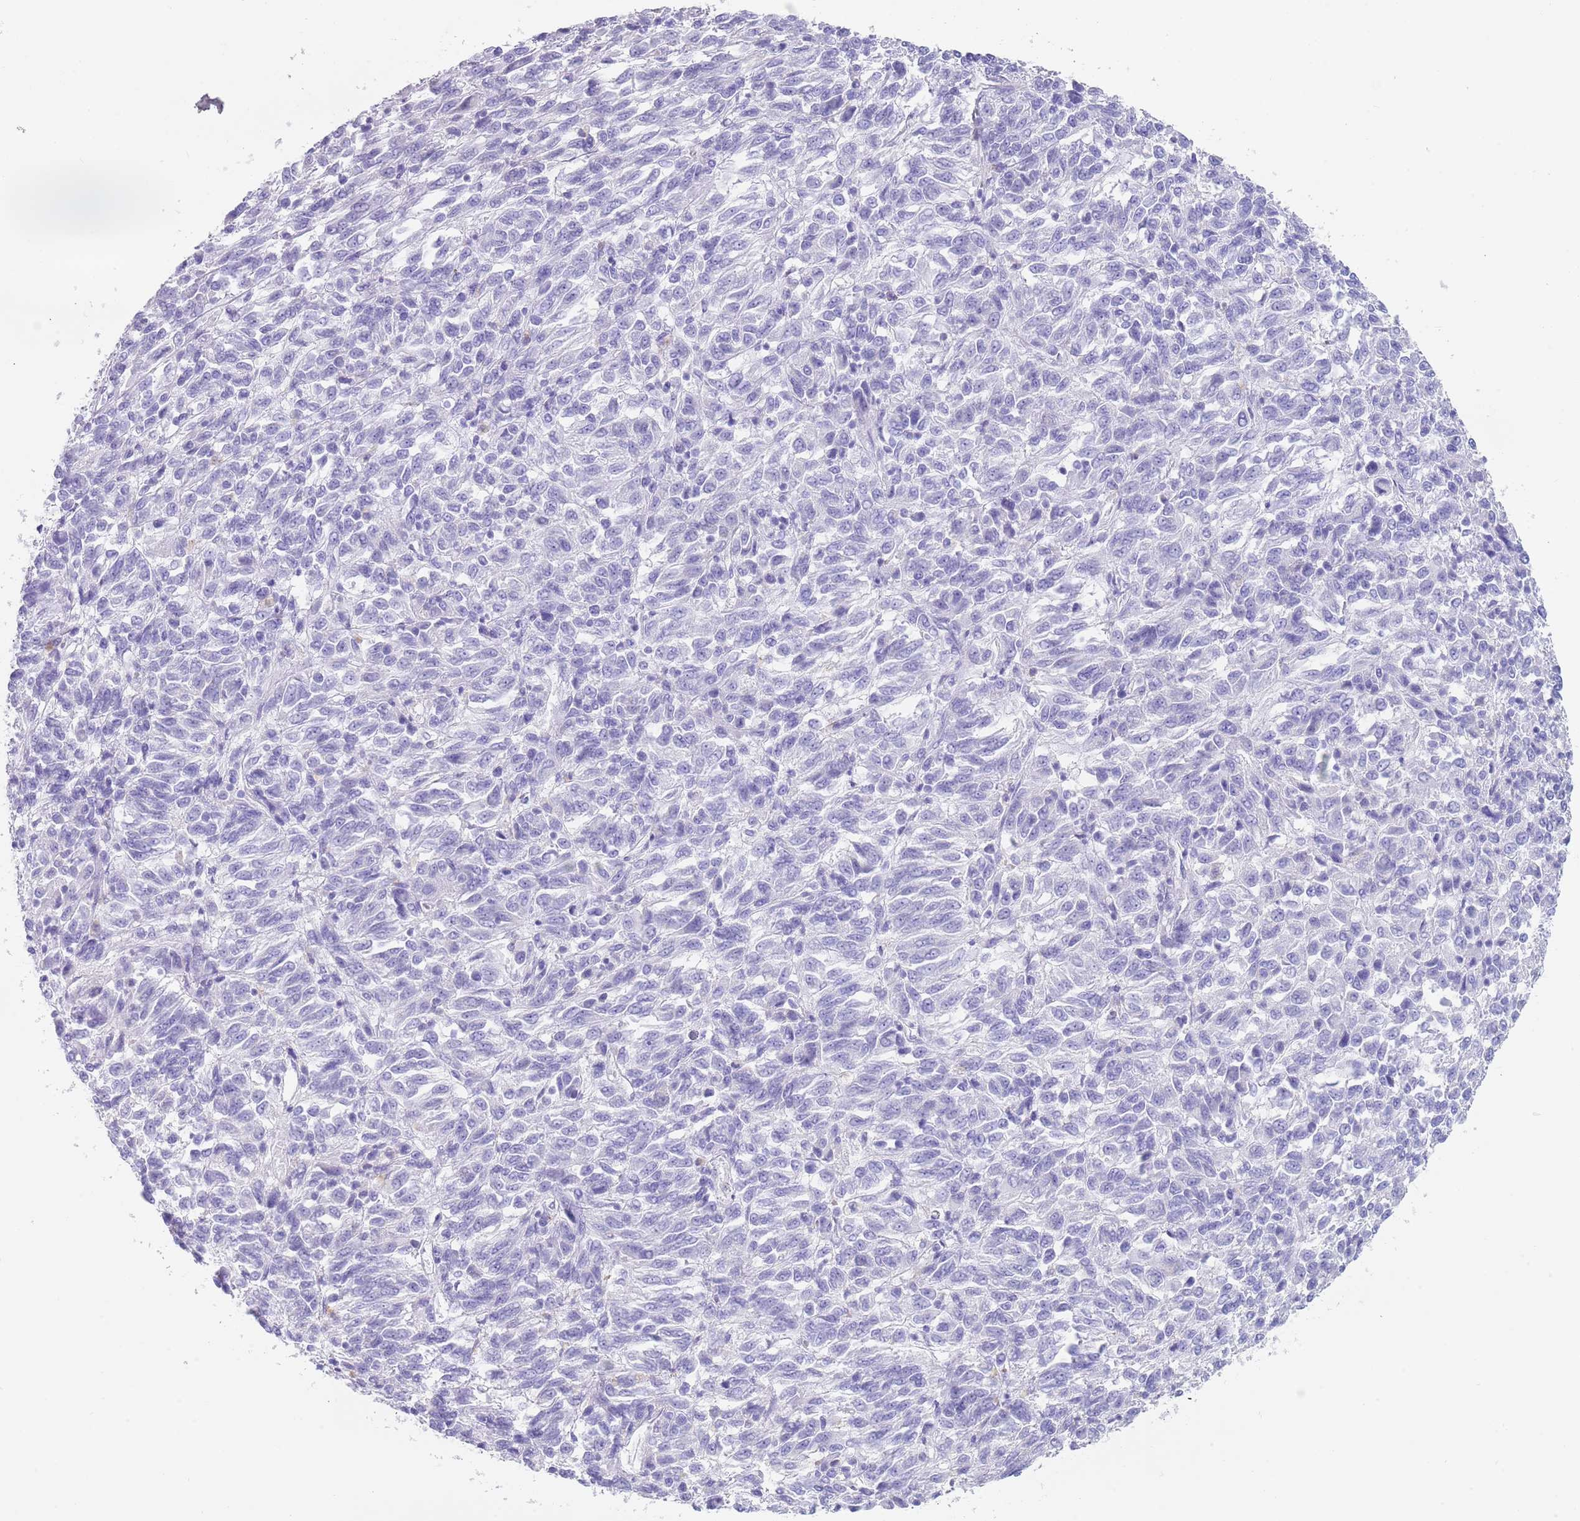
{"staining": {"intensity": "negative", "quantity": "none", "location": "none"}, "tissue": "melanoma", "cell_type": "Tumor cells", "image_type": "cancer", "snomed": [{"axis": "morphology", "description": "Malignant melanoma, Metastatic site"}, {"axis": "topography", "description": "Lung"}], "caption": "An image of melanoma stained for a protein reveals no brown staining in tumor cells. Brightfield microscopy of IHC stained with DAB (3,3'-diaminobenzidine) (brown) and hematoxylin (blue), captured at high magnification.", "gene": "CPXM2", "patient": {"sex": "male", "age": 64}}